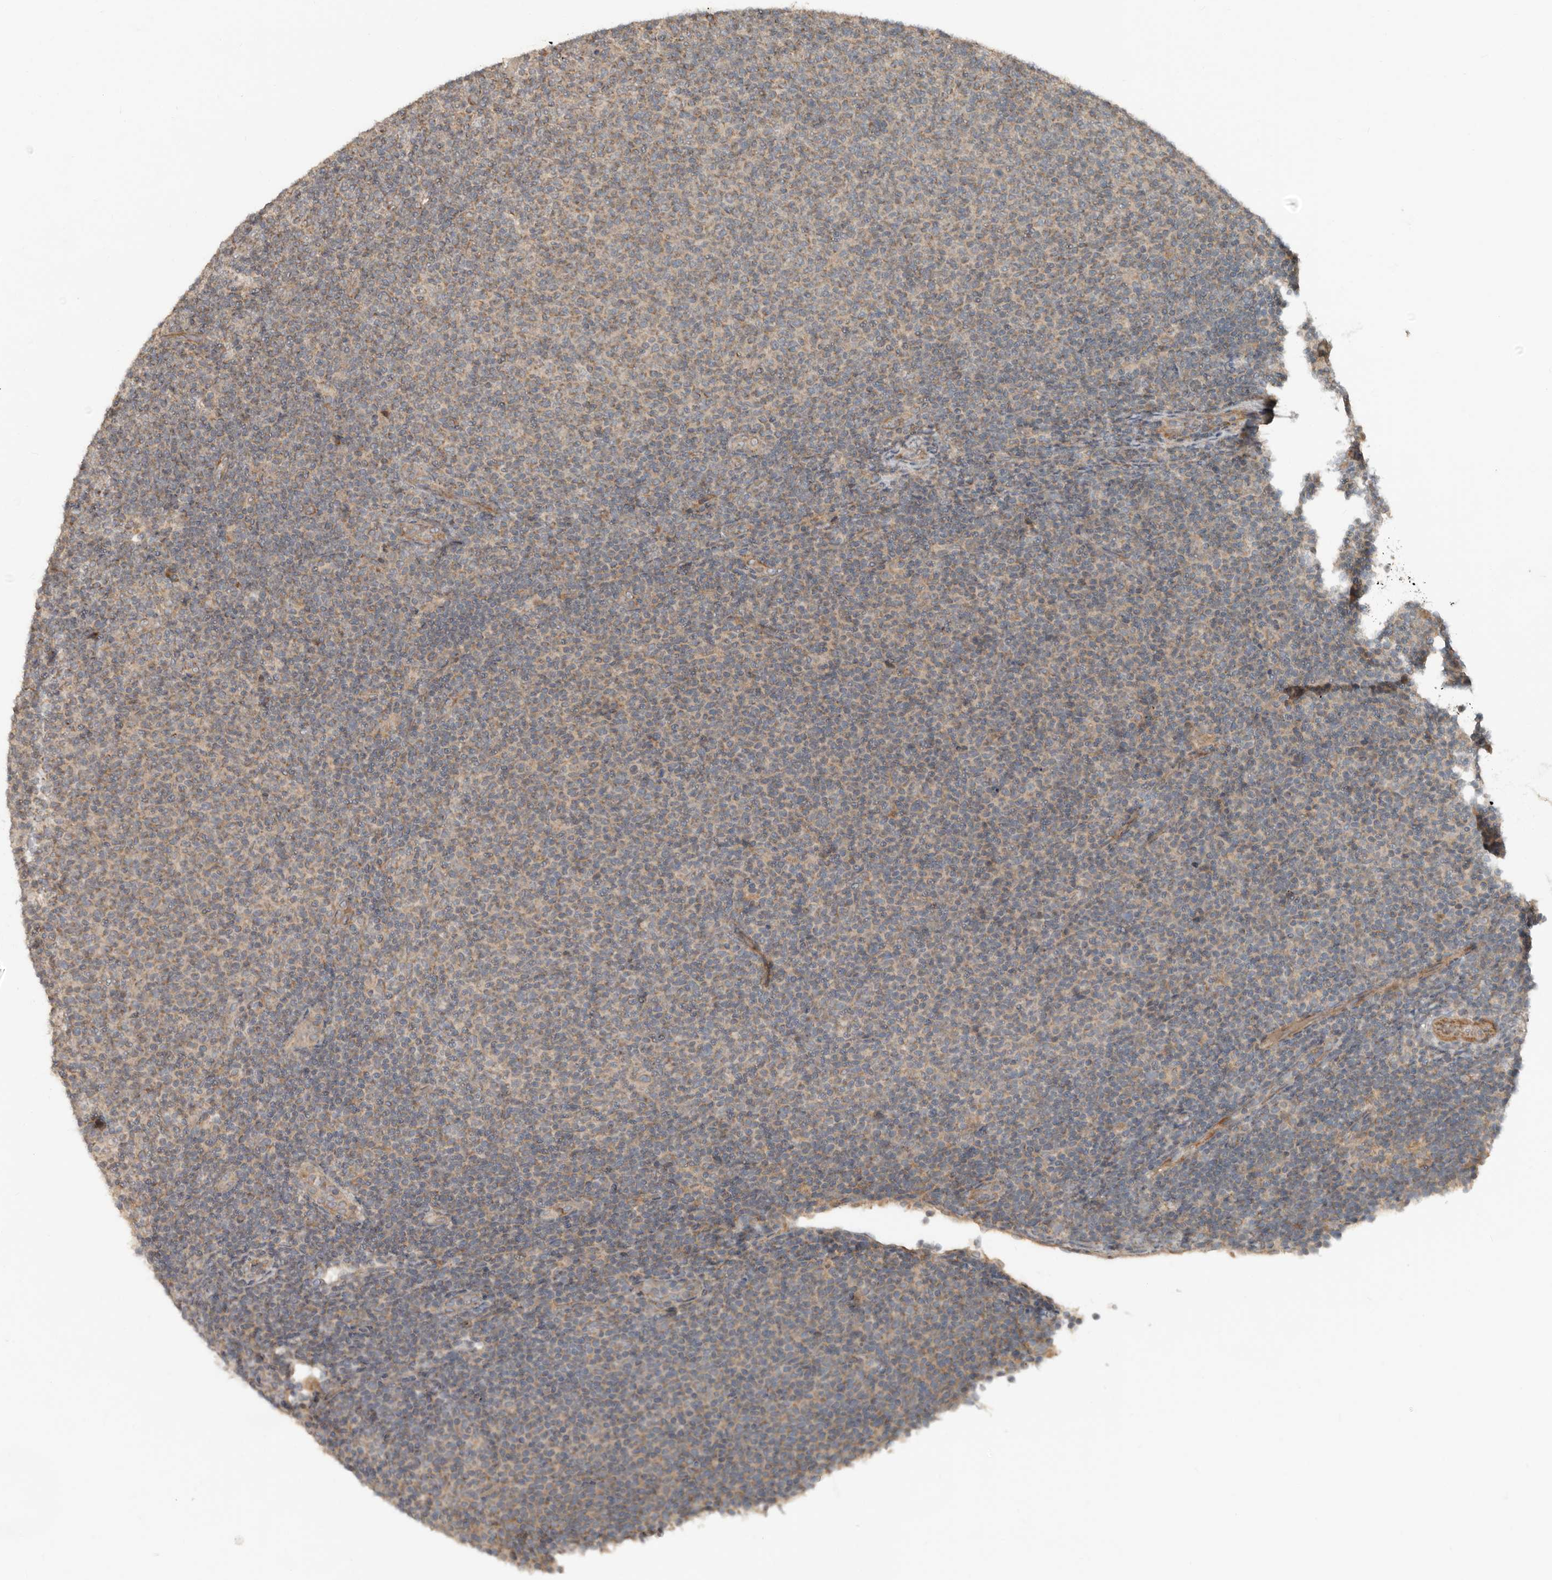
{"staining": {"intensity": "weak", "quantity": "25%-75%", "location": "cytoplasmic/membranous"}, "tissue": "lymphoma", "cell_type": "Tumor cells", "image_type": "cancer", "snomed": [{"axis": "morphology", "description": "Malignant lymphoma, non-Hodgkin's type, Low grade"}, {"axis": "topography", "description": "Lymph node"}], "caption": "A low amount of weak cytoplasmic/membranous staining is seen in about 25%-75% of tumor cells in malignant lymphoma, non-Hodgkin's type (low-grade) tissue. Using DAB (brown) and hematoxylin (blue) stains, captured at high magnification using brightfield microscopy.", "gene": "SLC6A7", "patient": {"sex": "male", "age": 66}}